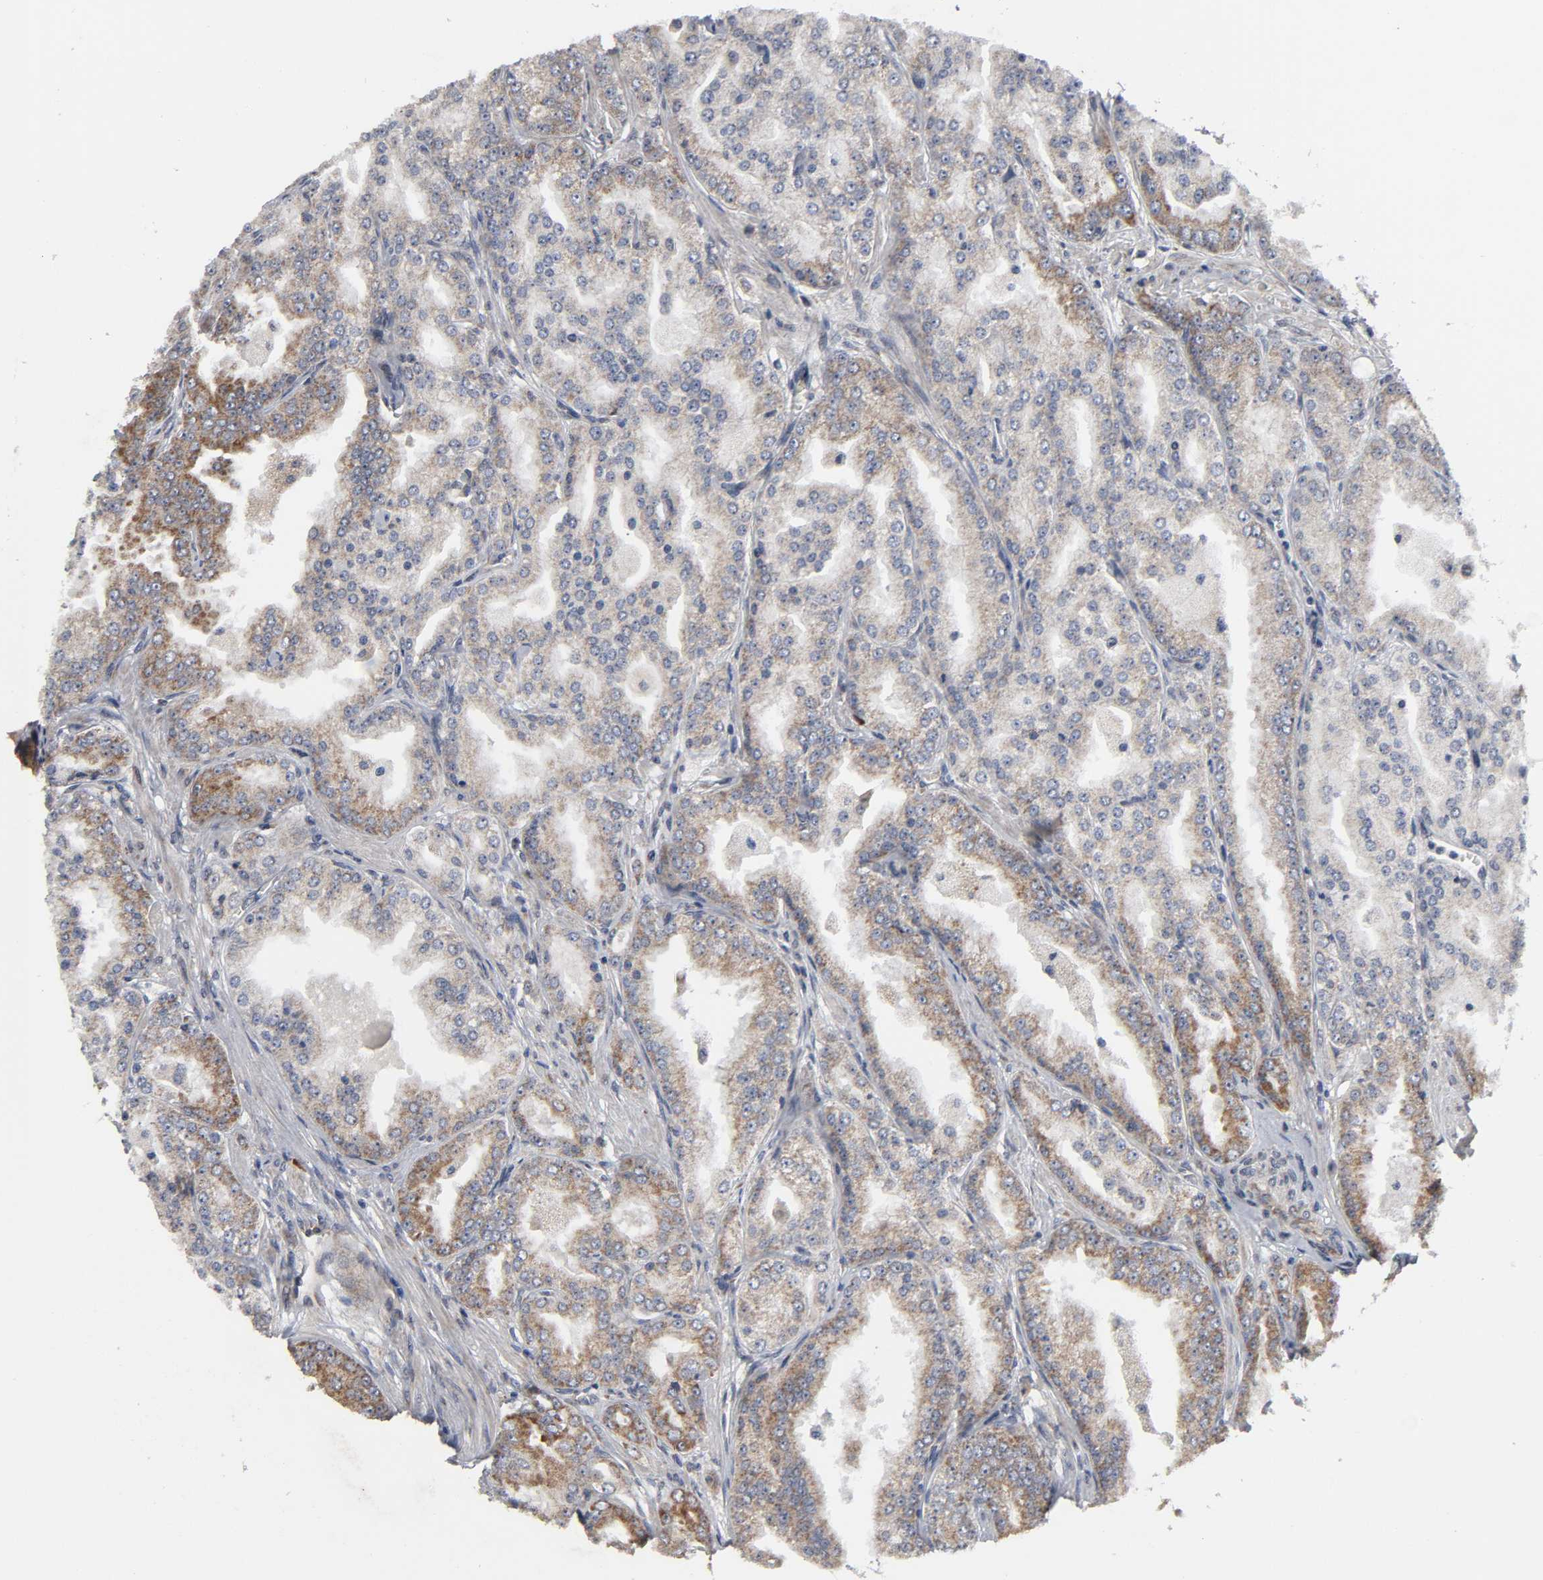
{"staining": {"intensity": "moderate", "quantity": ">75%", "location": "cytoplasmic/membranous"}, "tissue": "prostate cancer", "cell_type": "Tumor cells", "image_type": "cancer", "snomed": [{"axis": "morphology", "description": "Adenocarcinoma, High grade"}, {"axis": "topography", "description": "Prostate"}], "caption": "A high-resolution micrograph shows immunohistochemistry (IHC) staining of prostate cancer (adenocarcinoma (high-grade)), which exhibits moderate cytoplasmic/membranous staining in about >75% of tumor cells.", "gene": "SLC30A9", "patient": {"sex": "male", "age": 61}}